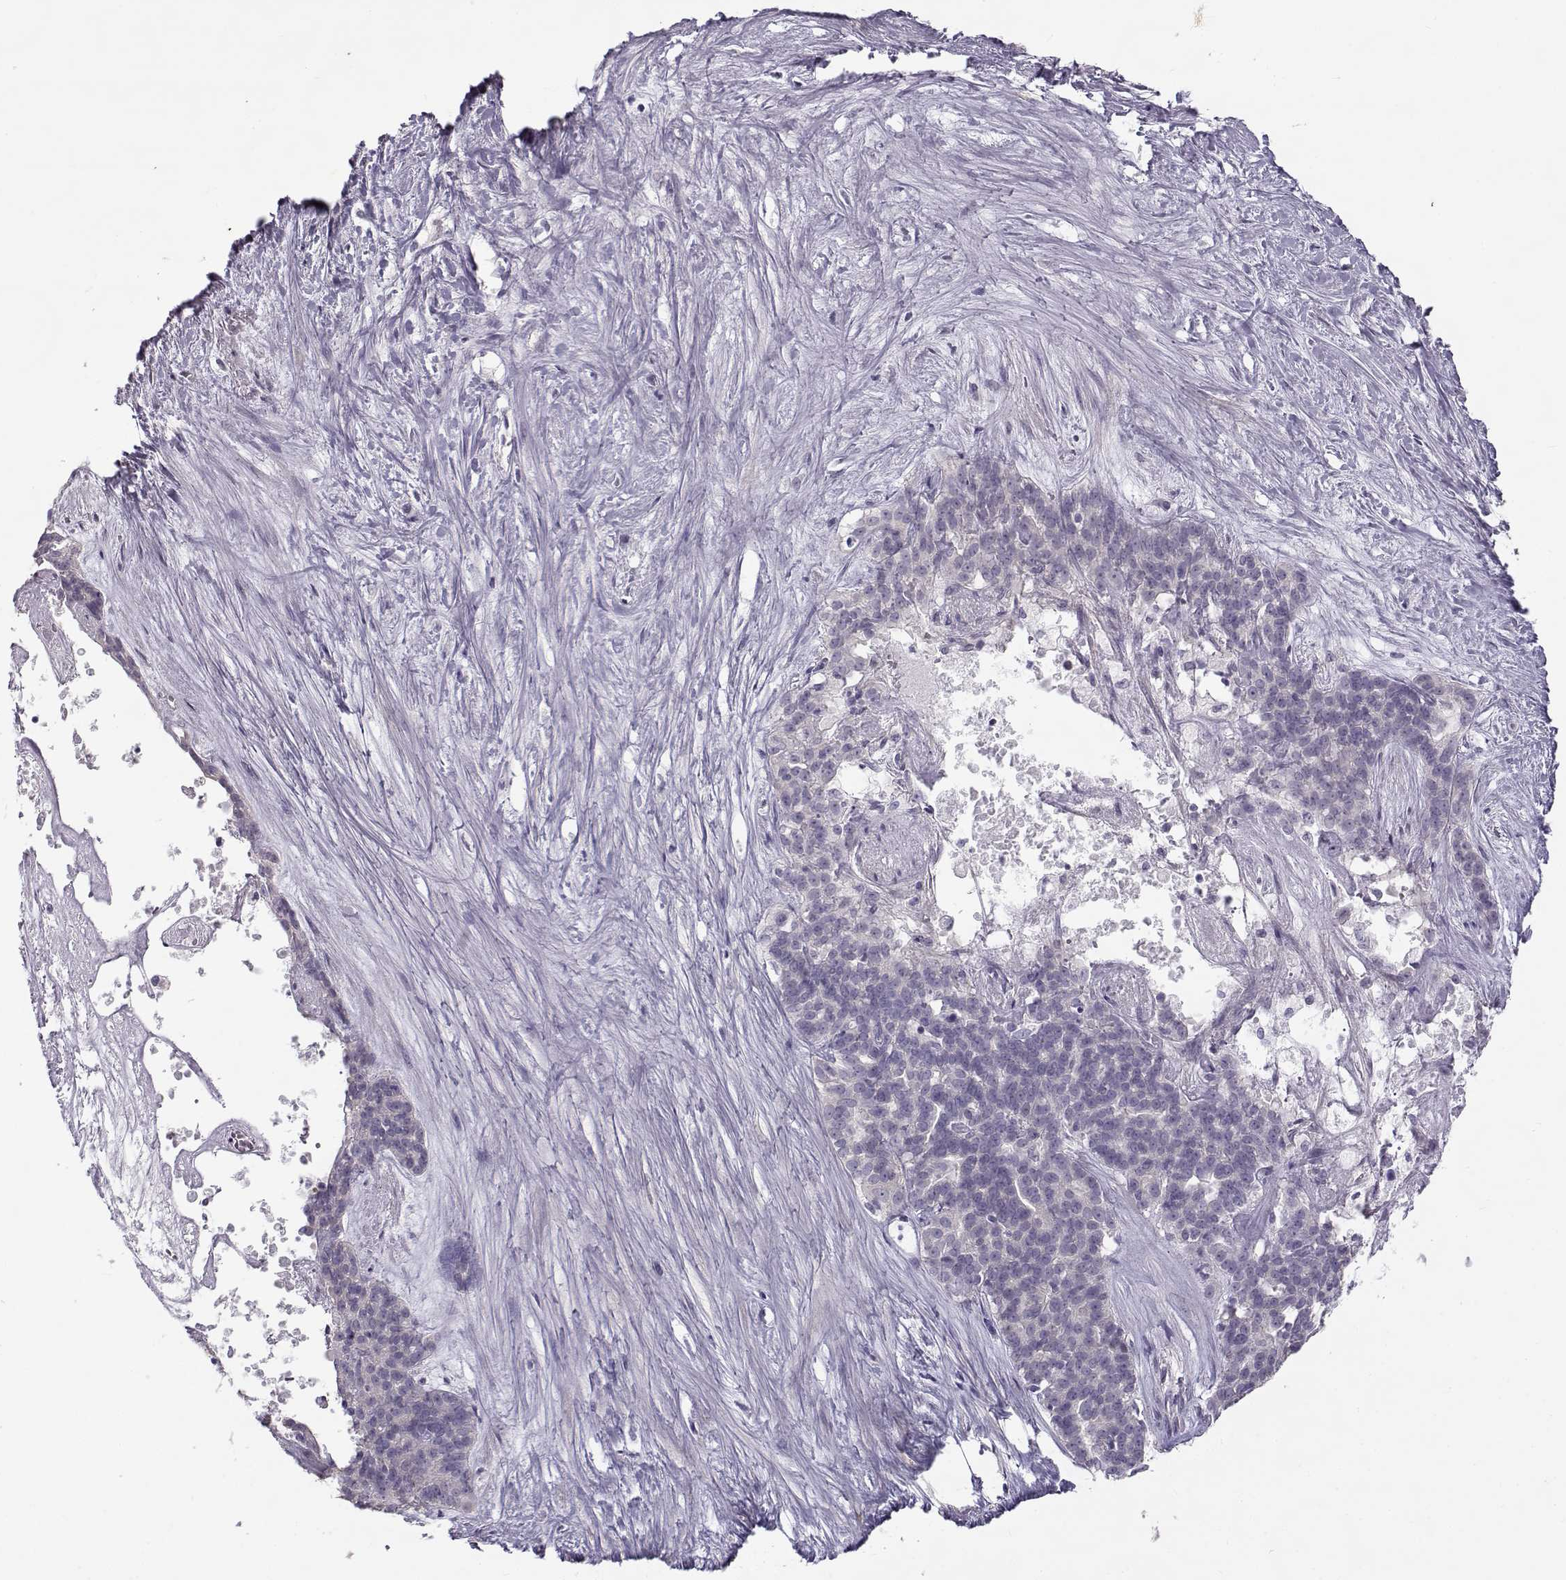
{"staining": {"intensity": "negative", "quantity": "none", "location": "none"}, "tissue": "liver cancer", "cell_type": "Tumor cells", "image_type": "cancer", "snomed": [{"axis": "morphology", "description": "Cholangiocarcinoma"}, {"axis": "topography", "description": "Liver"}], "caption": "Immunohistochemistry histopathology image of neoplastic tissue: human liver cholangiocarcinoma stained with DAB (3,3'-diaminobenzidine) demonstrates no significant protein staining in tumor cells.", "gene": "TEX55", "patient": {"sex": "female", "age": 47}}